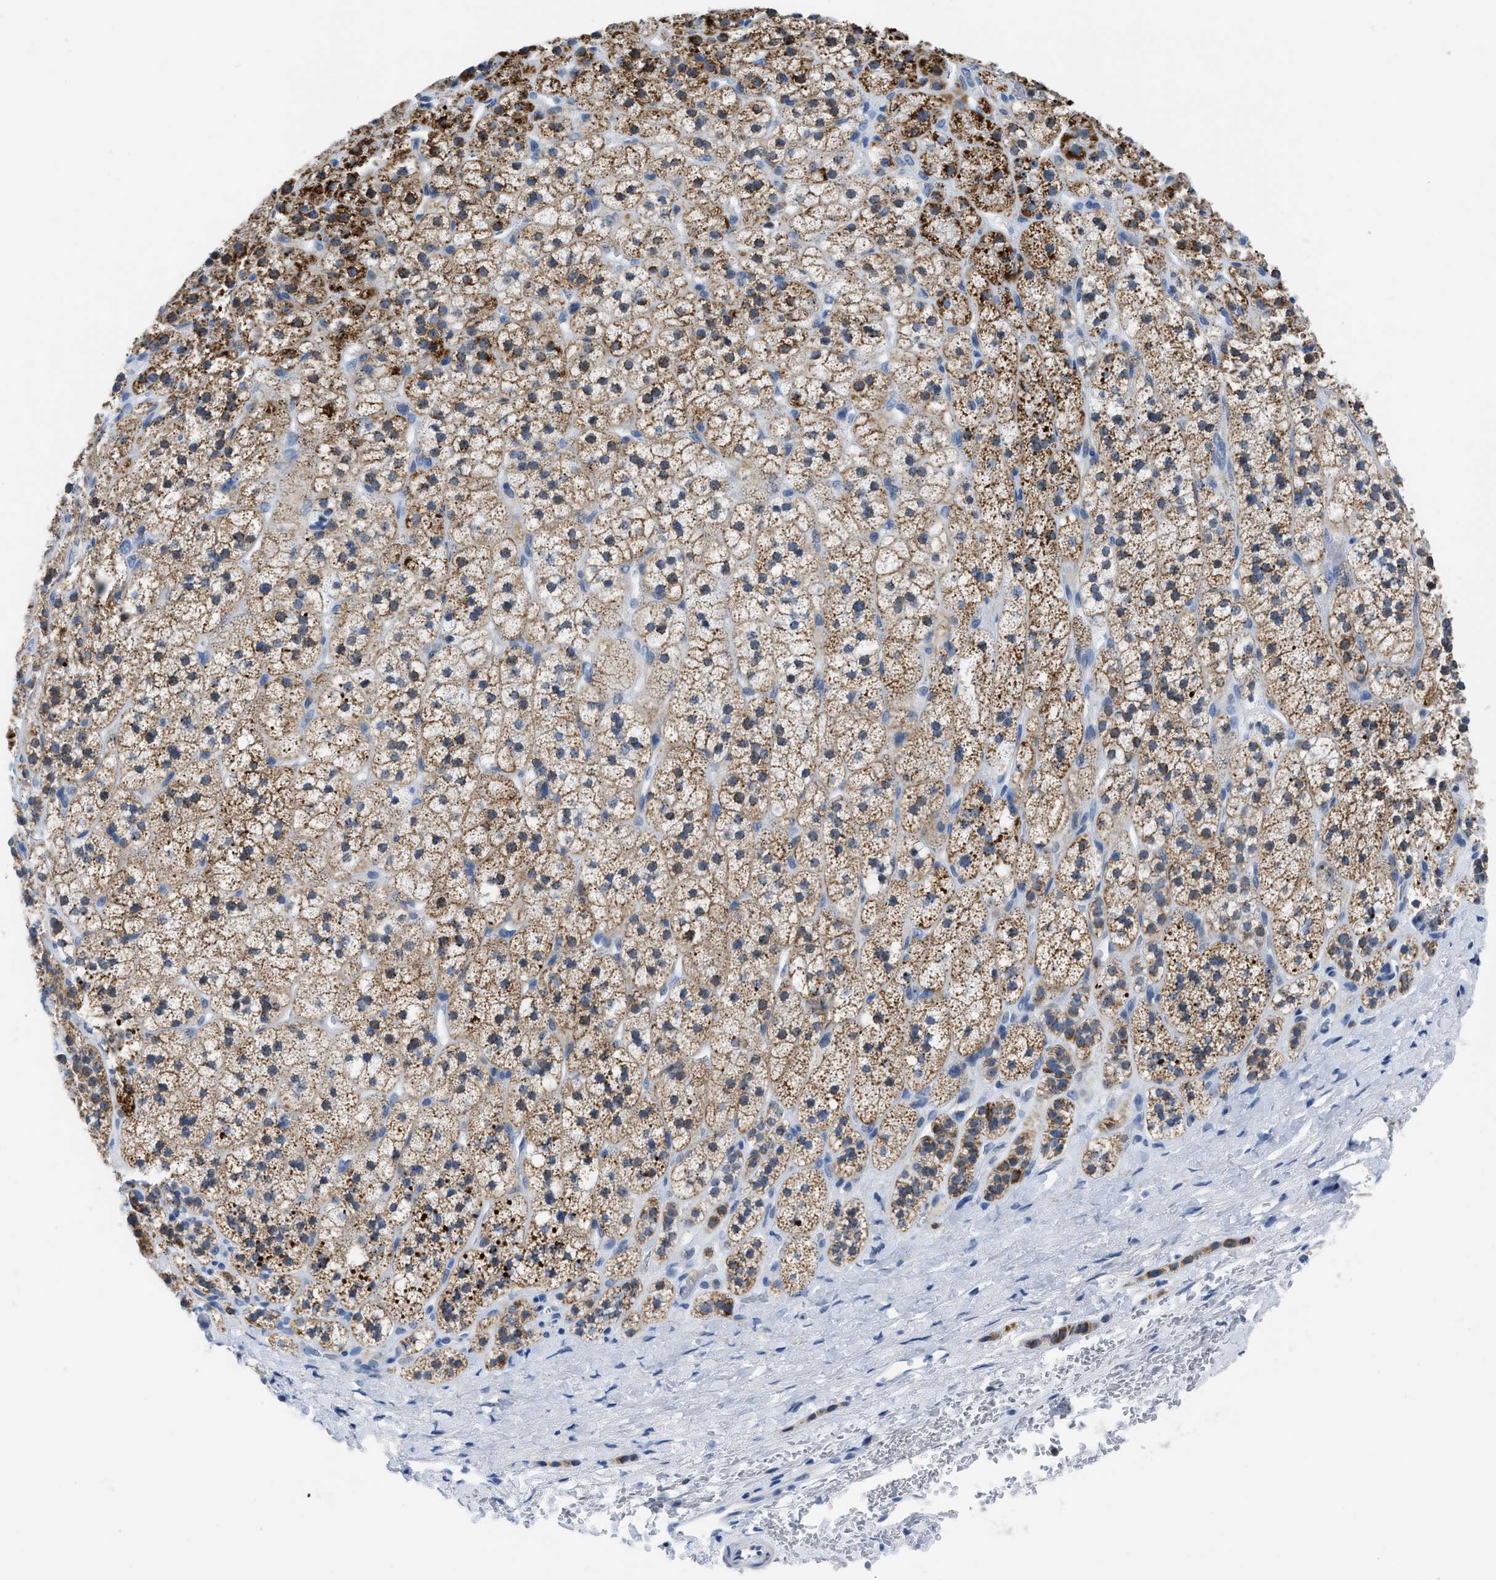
{"staining": {"intensity": "moderate", "quantity": "25%-75%", "location": "cytoplasmic/membranous"}, "tissue": "adrenal gland", "cell_type": "Glandular cells", "image_type": "normal", "snomed": [{"axis": "morphology", "description": "Normal tissue, NOS"}, {"axis": "topography", "description": "Adrenal gland"}], "caption": "IHC photomicrograph of normal adrenal gland stained for a protein (brown), which demonstrates medium levels of moderate cytoplasmic/membranous expression in about 25%-75% of glandular cells.", "gene": "ETFA", "patient": {"sex": "male", "age": 56}}